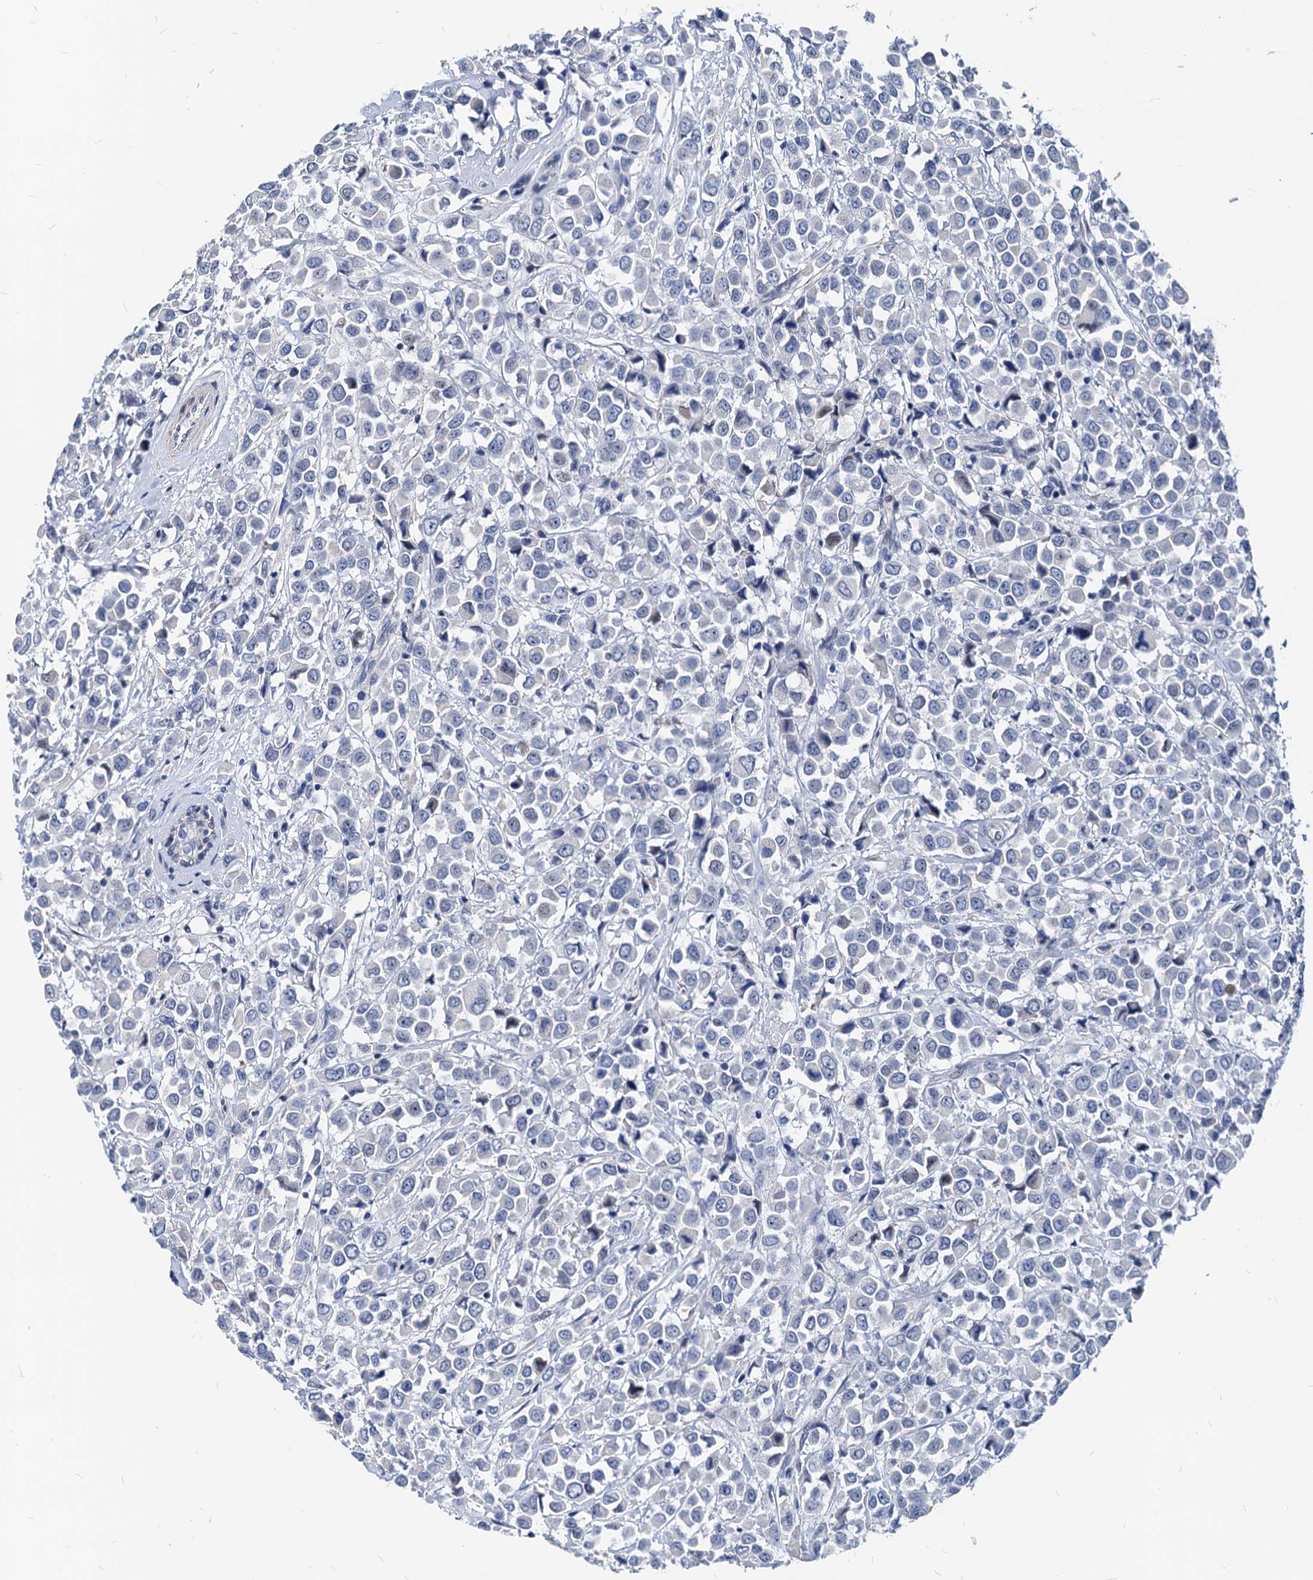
{"staining": {"intensity": "negative", "quantity": "none", "location": "none"}, "tissue": "breast cancer", "cell_type": "Tumor cells", "image_type": "cancer", "snomed": [{"axis": "morphology", "description": "Duct carcinoma"}, {"axis": "topography", "description": "Breast"}], "caption": "DAB immunohistochemical staining of human breast cancer (intraductal carcinoma) shows no significant positivity in tumor cells.", "gene": "HSF2", "patient": {"sex": "female", "age": 61}}